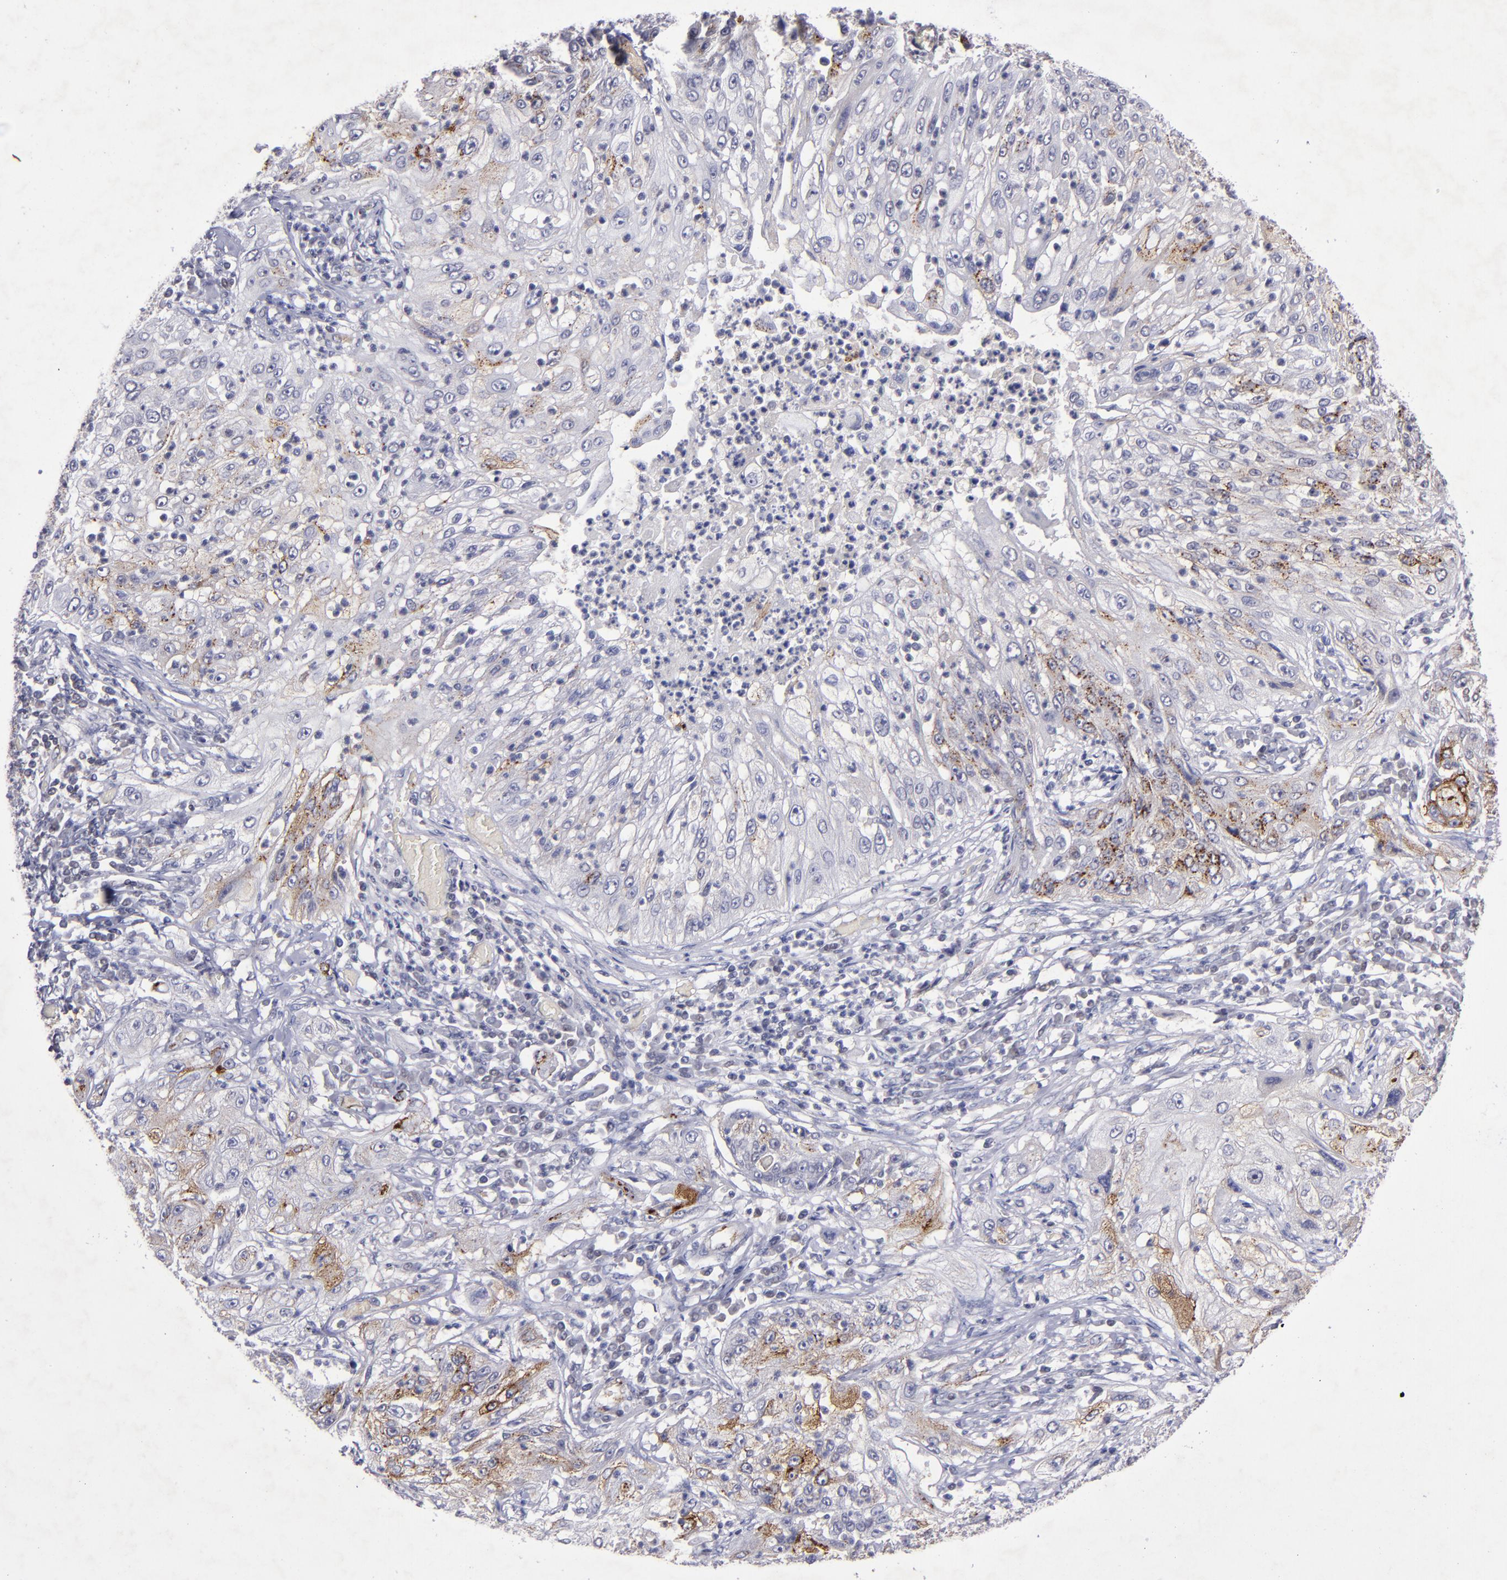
{"staining": {"intensity": "moderate", "quantity": "<25%", "location": "cytoplasmic/membranous"}, "tissue": "lung cancer", "cell_type": "Tumor cells", "image_type": "cancer", "snomed": [{"axis": "morphology", "description": "Inflammation, NOS"}, {"axis": "morphology", "description": "Squamous cell carcinoma, NOS"}, {"axis": "topography", "description": "Lymph node"}, {"axis": "topography", "description": "Soft tissue"}, {"axis": "topography", "description": "Lung"}], "caption": "Lung squamous cell carcinoma stained with a brown dye displays moderate cytoplasmic/membranous positive staining in about <25% of tumor cells.", "gene": "MGMT", "patient": {"sex": "male", "age": 66}}